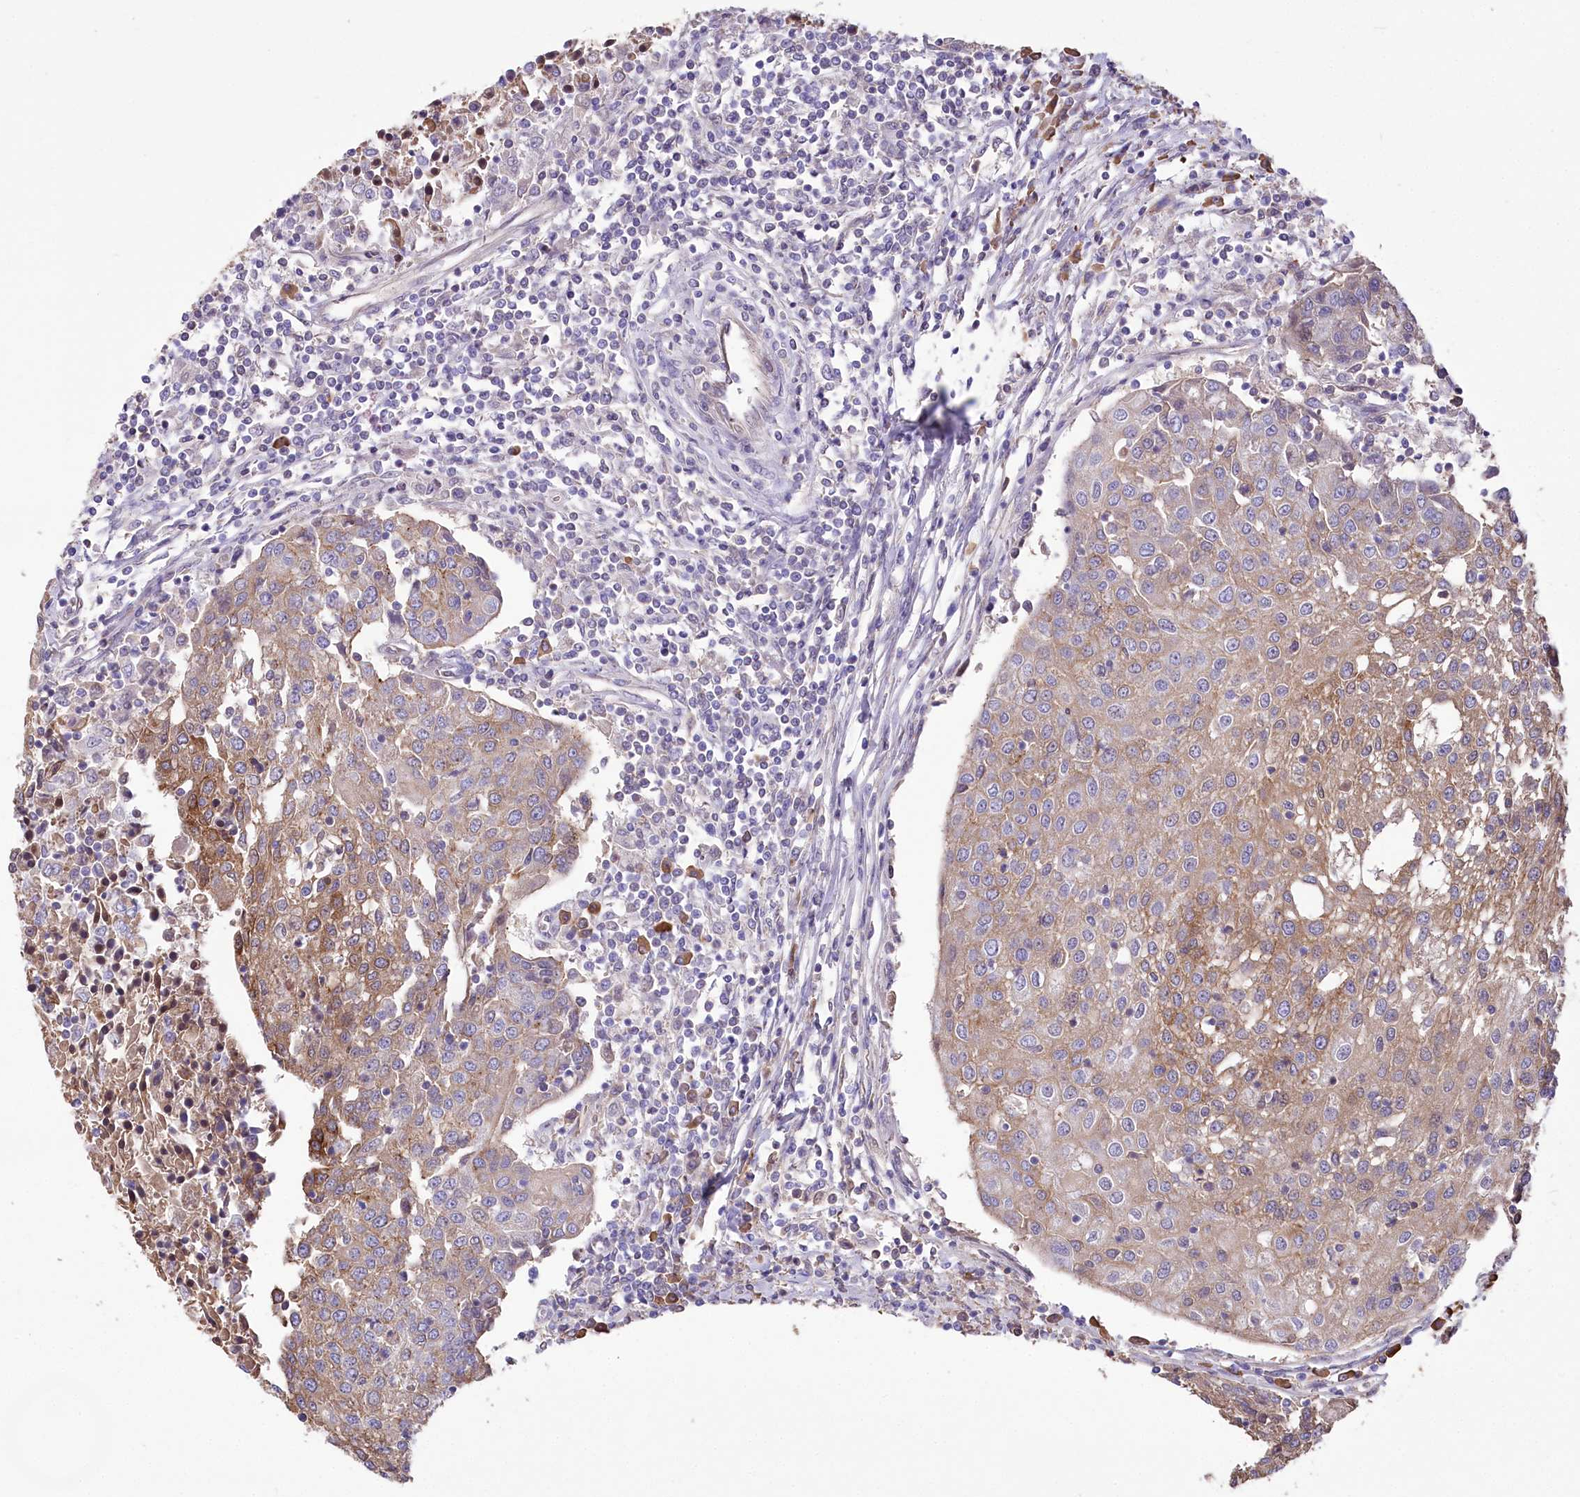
{"staining": {"intensity": "moderate", "quantity": "25%-75%", "location": "cytoplasmic/membranous"}, "tissue": "urothelial cancer", "cell_type": "Tumor cells", "image_type": "cancer", "snomed": [{"axis": "morphology", "description": "Urothelial carcinoma, High grade"}, {"axis": "topography", "description": "Urinary bladder"}], "caption": "High-grade urothelial carcinoma stained with a brown dye reveals moderate cytoplasmic/membranous positive staining in approximately 25%-75% of tumor cells.", "gene": "CEP164", "patient": {"sex": "female", "age": 85}}